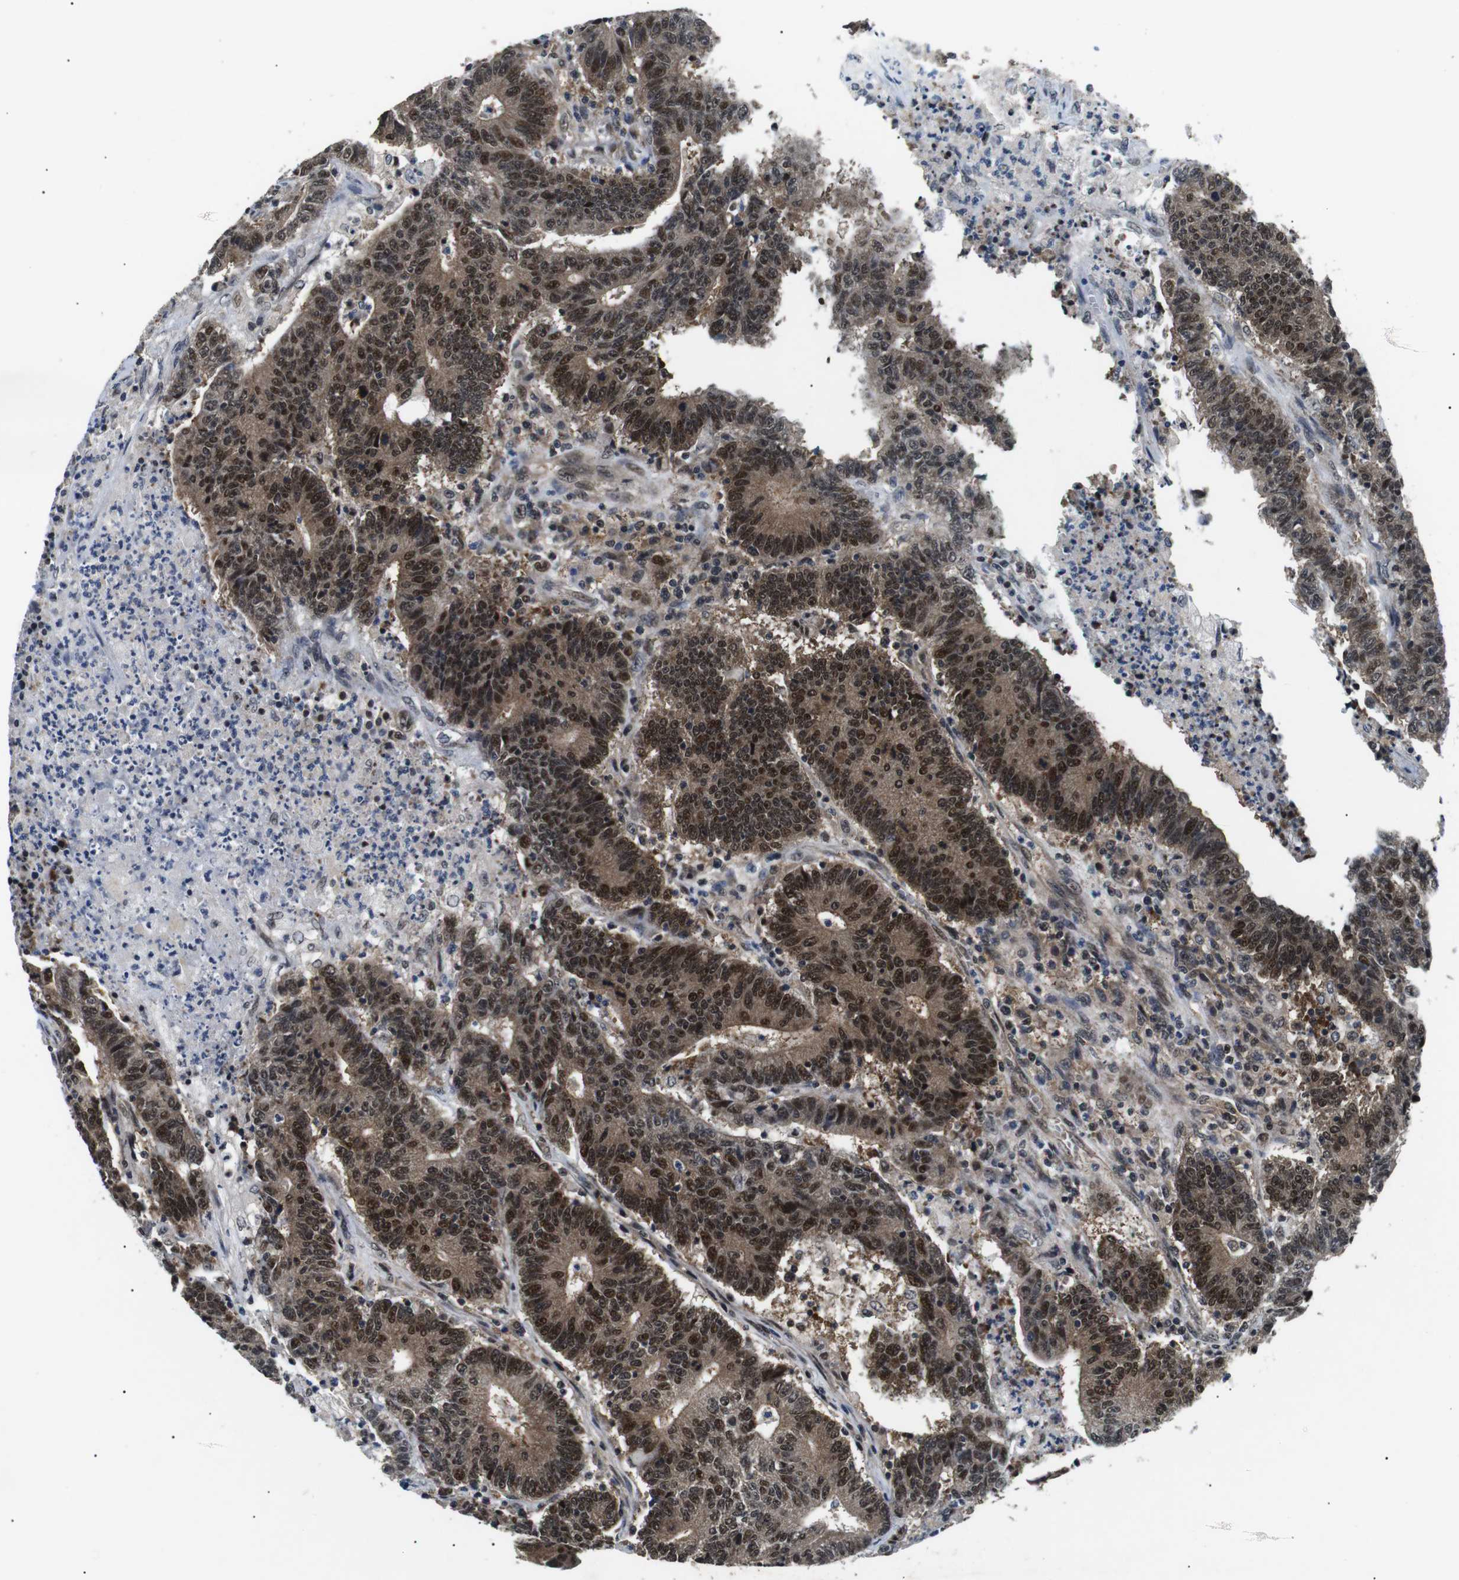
{"staining": {"intensity": "strong", "quantity": ">75%", "location": "cytoplasmic/membranous,nuclear"}, "tissue": "colorectal cancer", "cell_type": "Tumor cells", "image_type": "cancer", "snomed": [{"axis": "morphology", "description": "Normal tissue, NOS"}, {"axis": "morphology", "description": "Adenocarcinoma, NOS"}, {"axis": "topography", "description": "Colon"}], "caption": "Colorectal cancer (adenocarcinoma) tissue demonstrates strong cytoplasmic/membranous and nuclear staining in about >75% of tumor cells", "gene": "SKP1", "patient": {"sex": "female", "age": 75}}